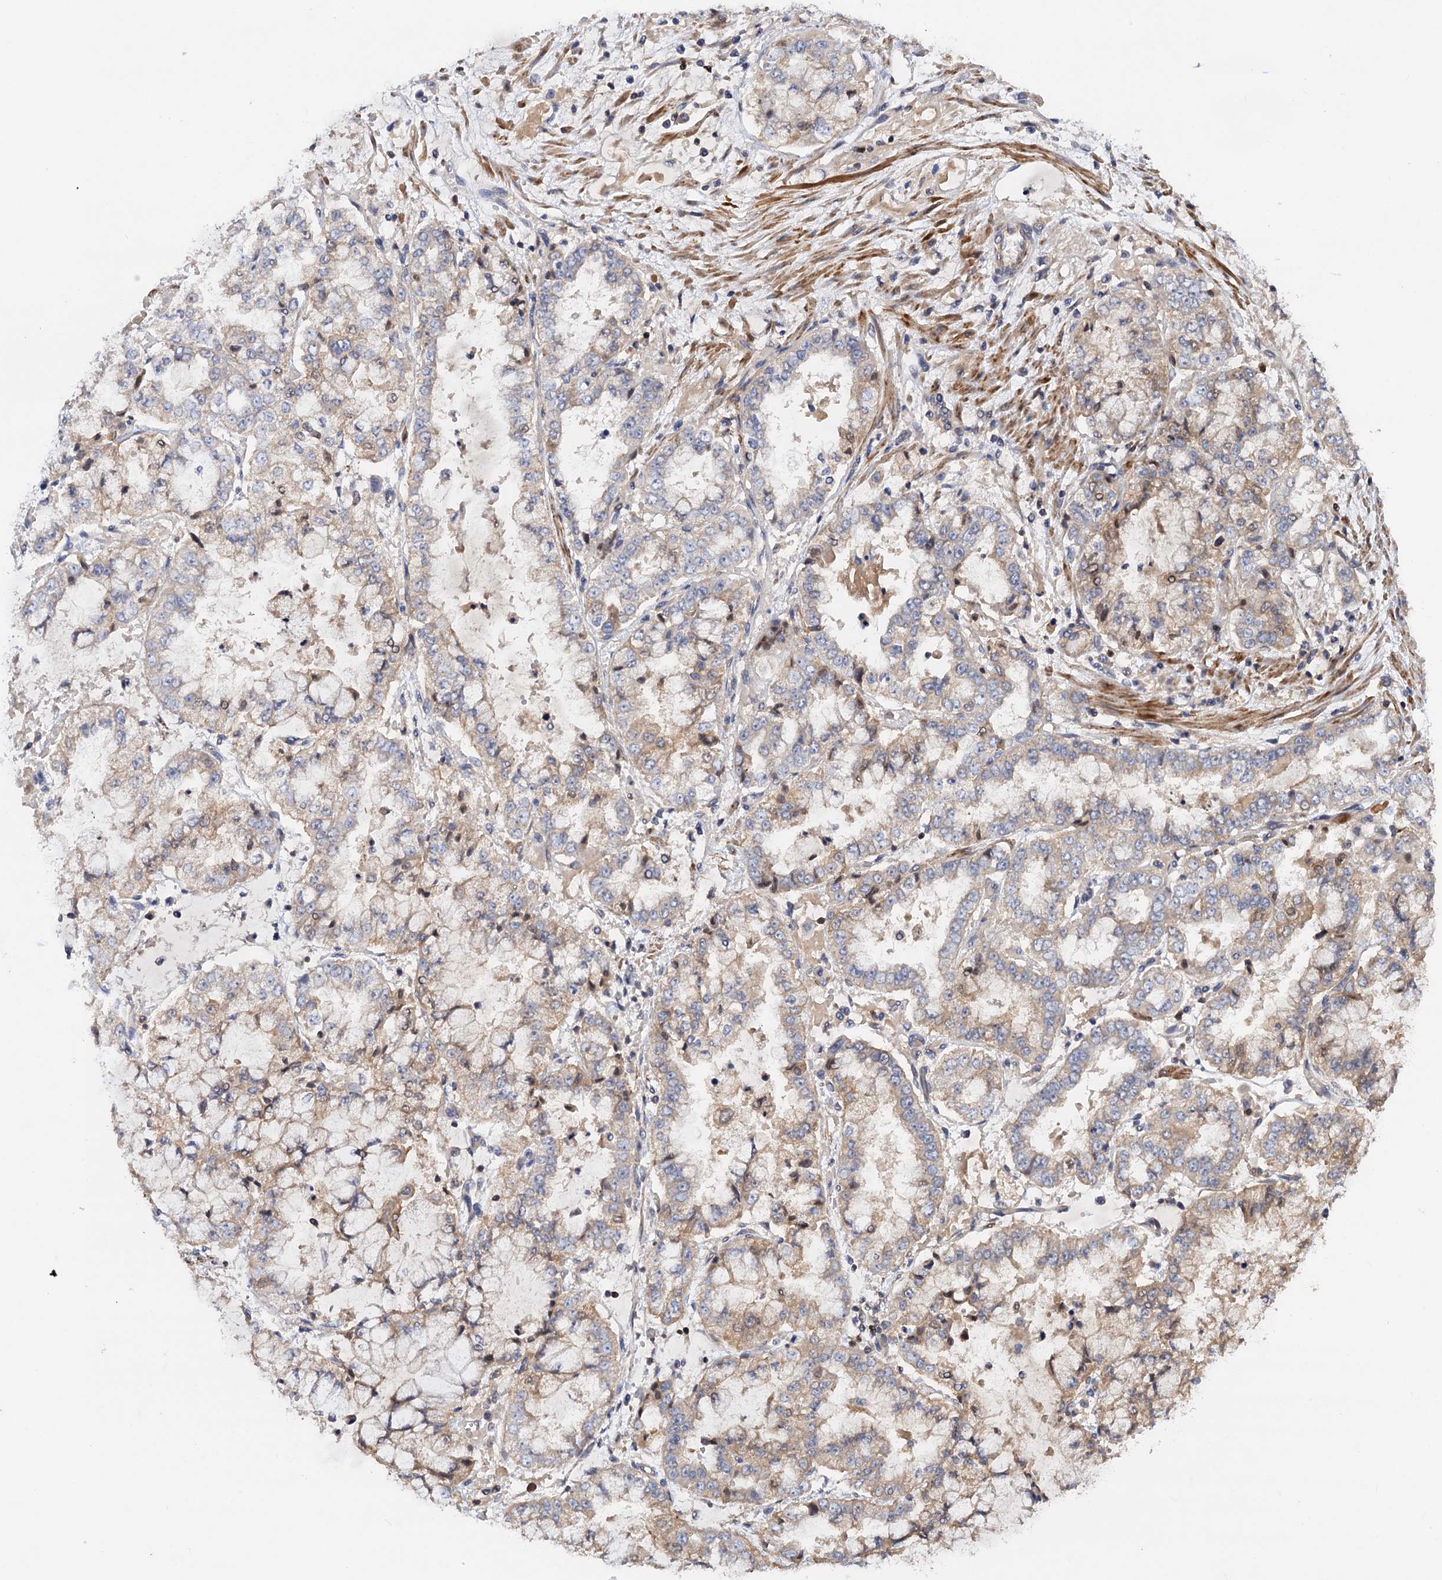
{"staining": {"intensity": "weak", "quantity": "25%-75%", "location": "cytoplasmic/membranous"}, "tissue": "stomach cancer", "cell_type": "Tumor cells", "image_type": "cancer", "snomed": [{"axis": "morphology", "description": "Adenocarcinoma, NOS"}, {"axis": "topography", "description": "Stomach"}], "caption": "Adenocarcinoma (stomach) stained for a protein (brown) displays weak cytoplasmic/membranous positive positivity in about 25%-75% of tumor cells.", "gene": "DGKA", "patient": {"sex": "male", "age": 76}}